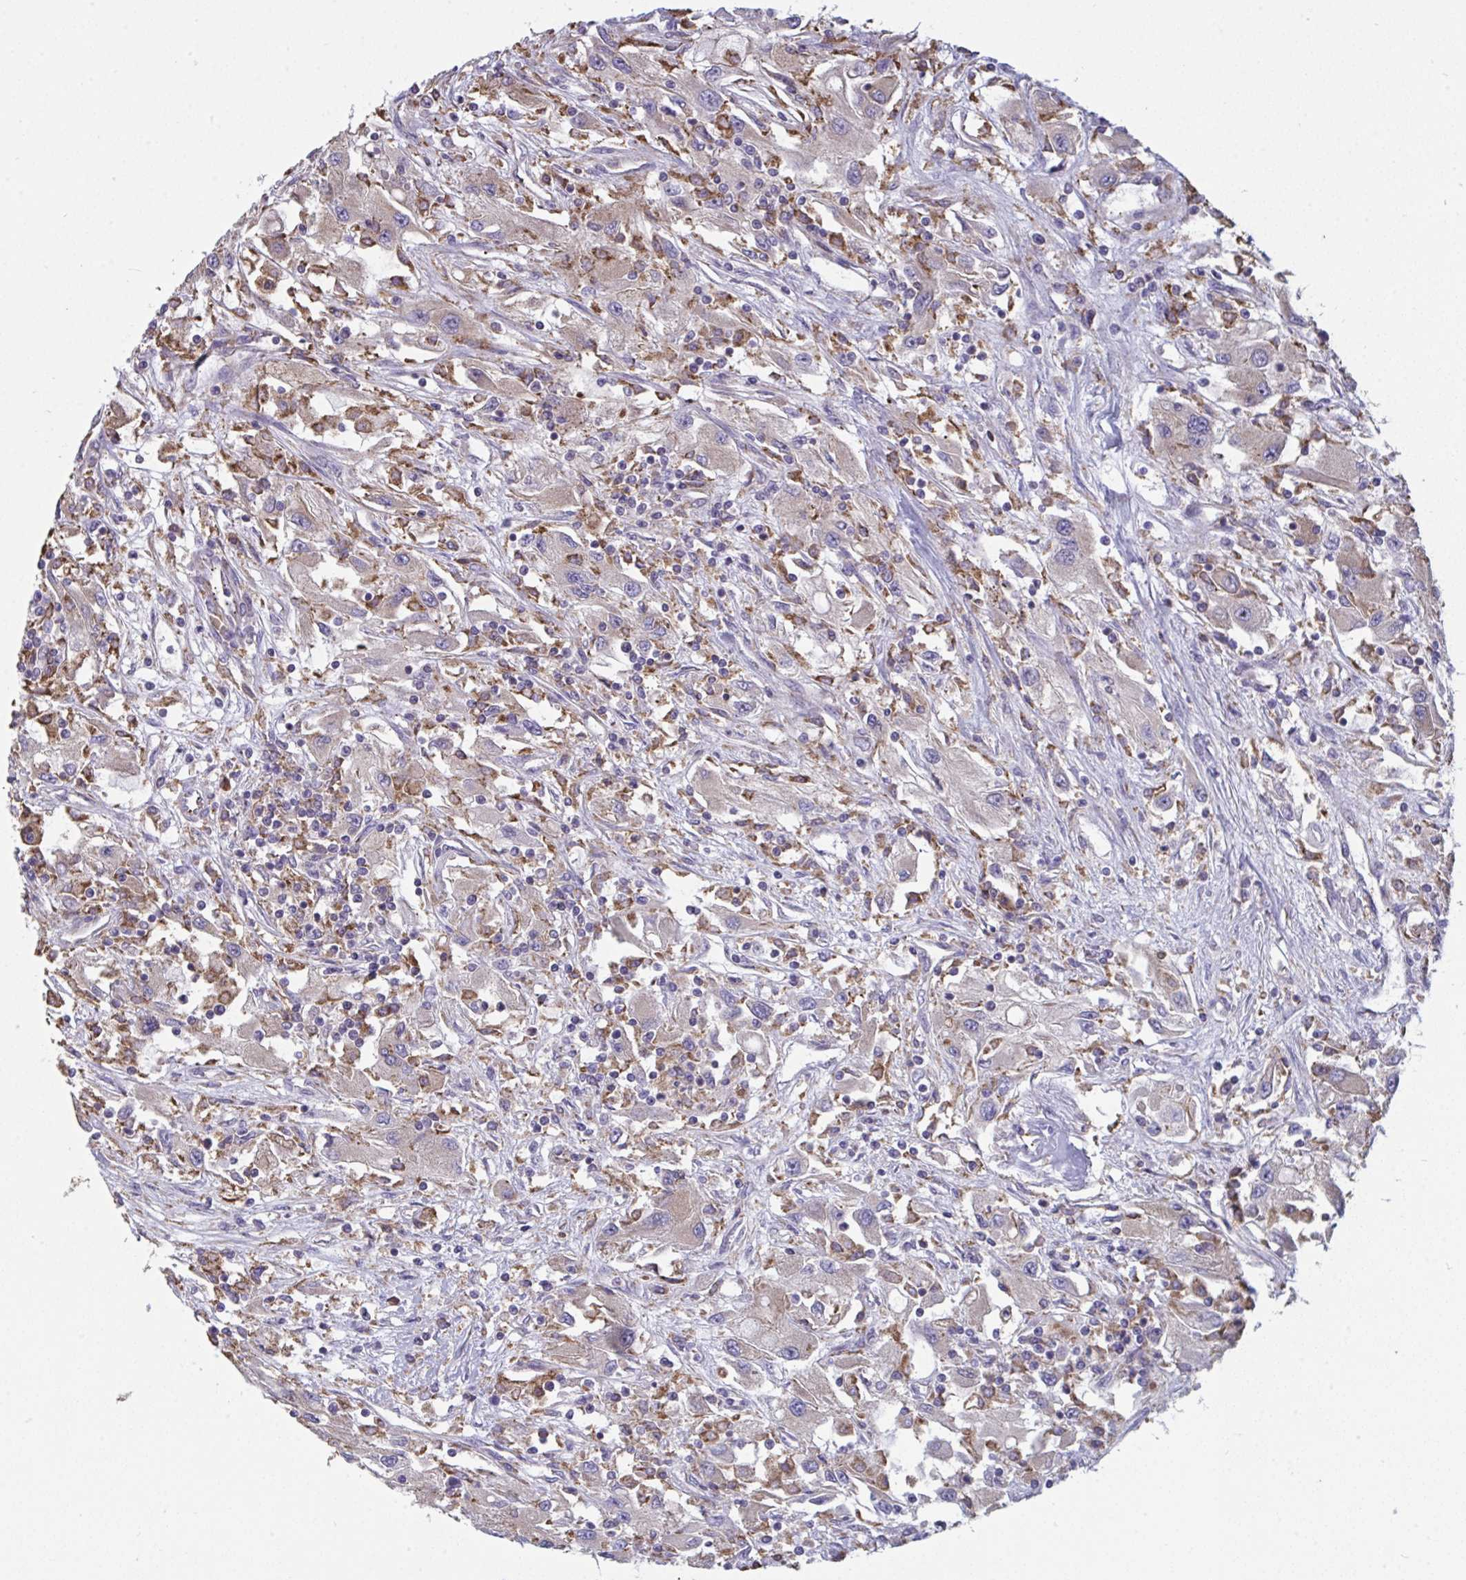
{"staining": {"intensity": "negative", "quantity": "none", "location": "none"}, "tissue": "renal cancer", "cell_type": "Tumor cells", "image_type": "cancer", "snomed": [{"axis": "morphology", "description": "Adenocarcinoma, NOS"}, {"axis": "topography", "description": "Kidney"}], "caption": "This is an IHC image of renal cancer (adenocarcinoma). There is no positivity in tumor cells.", "gene": "MYMK", "patient": {"sex": "female", "age": 67}}